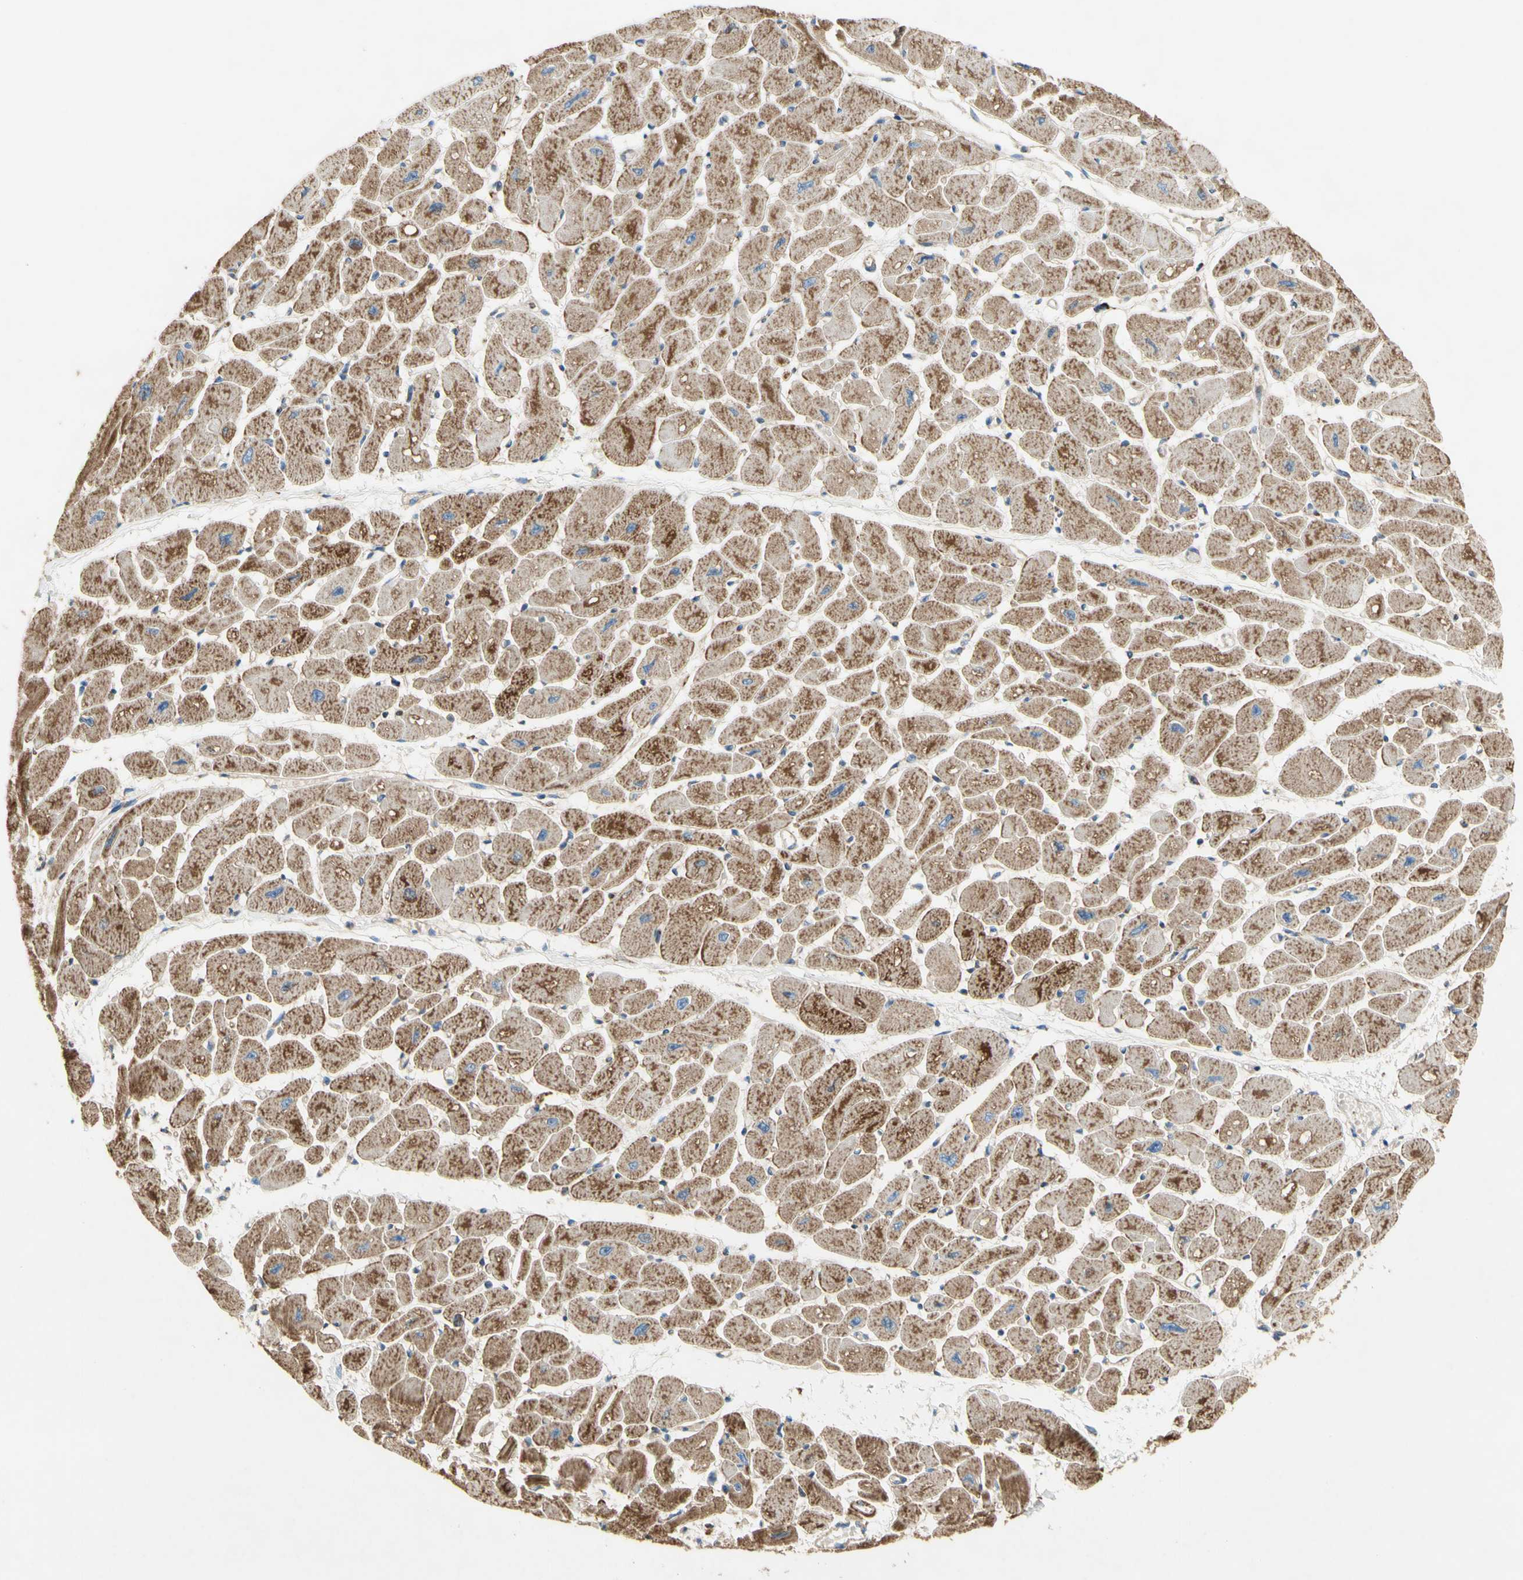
{"staining": {"intensity": "moderate", "quantity": ">75%", "location": "cytoplasmic/membranous"}, "tissue": "heart muscle", "cell_type": "Cardiomyocytes", "image_type": "normal", "snomed": [{"axis": "morphology", "description": "Normal tissue, NOS"}, {"axis": "topography", "description": "Heart"}], "caption": "A histopathology image showing moderate cytoplasmic/membranous positivity in approximately >75% of cardiomyocytes in benign heart muscle, as visualized by brown immunohistochemical staining.", "gene": "SDHB", "patient": {"sex": "female", "age": 54}}